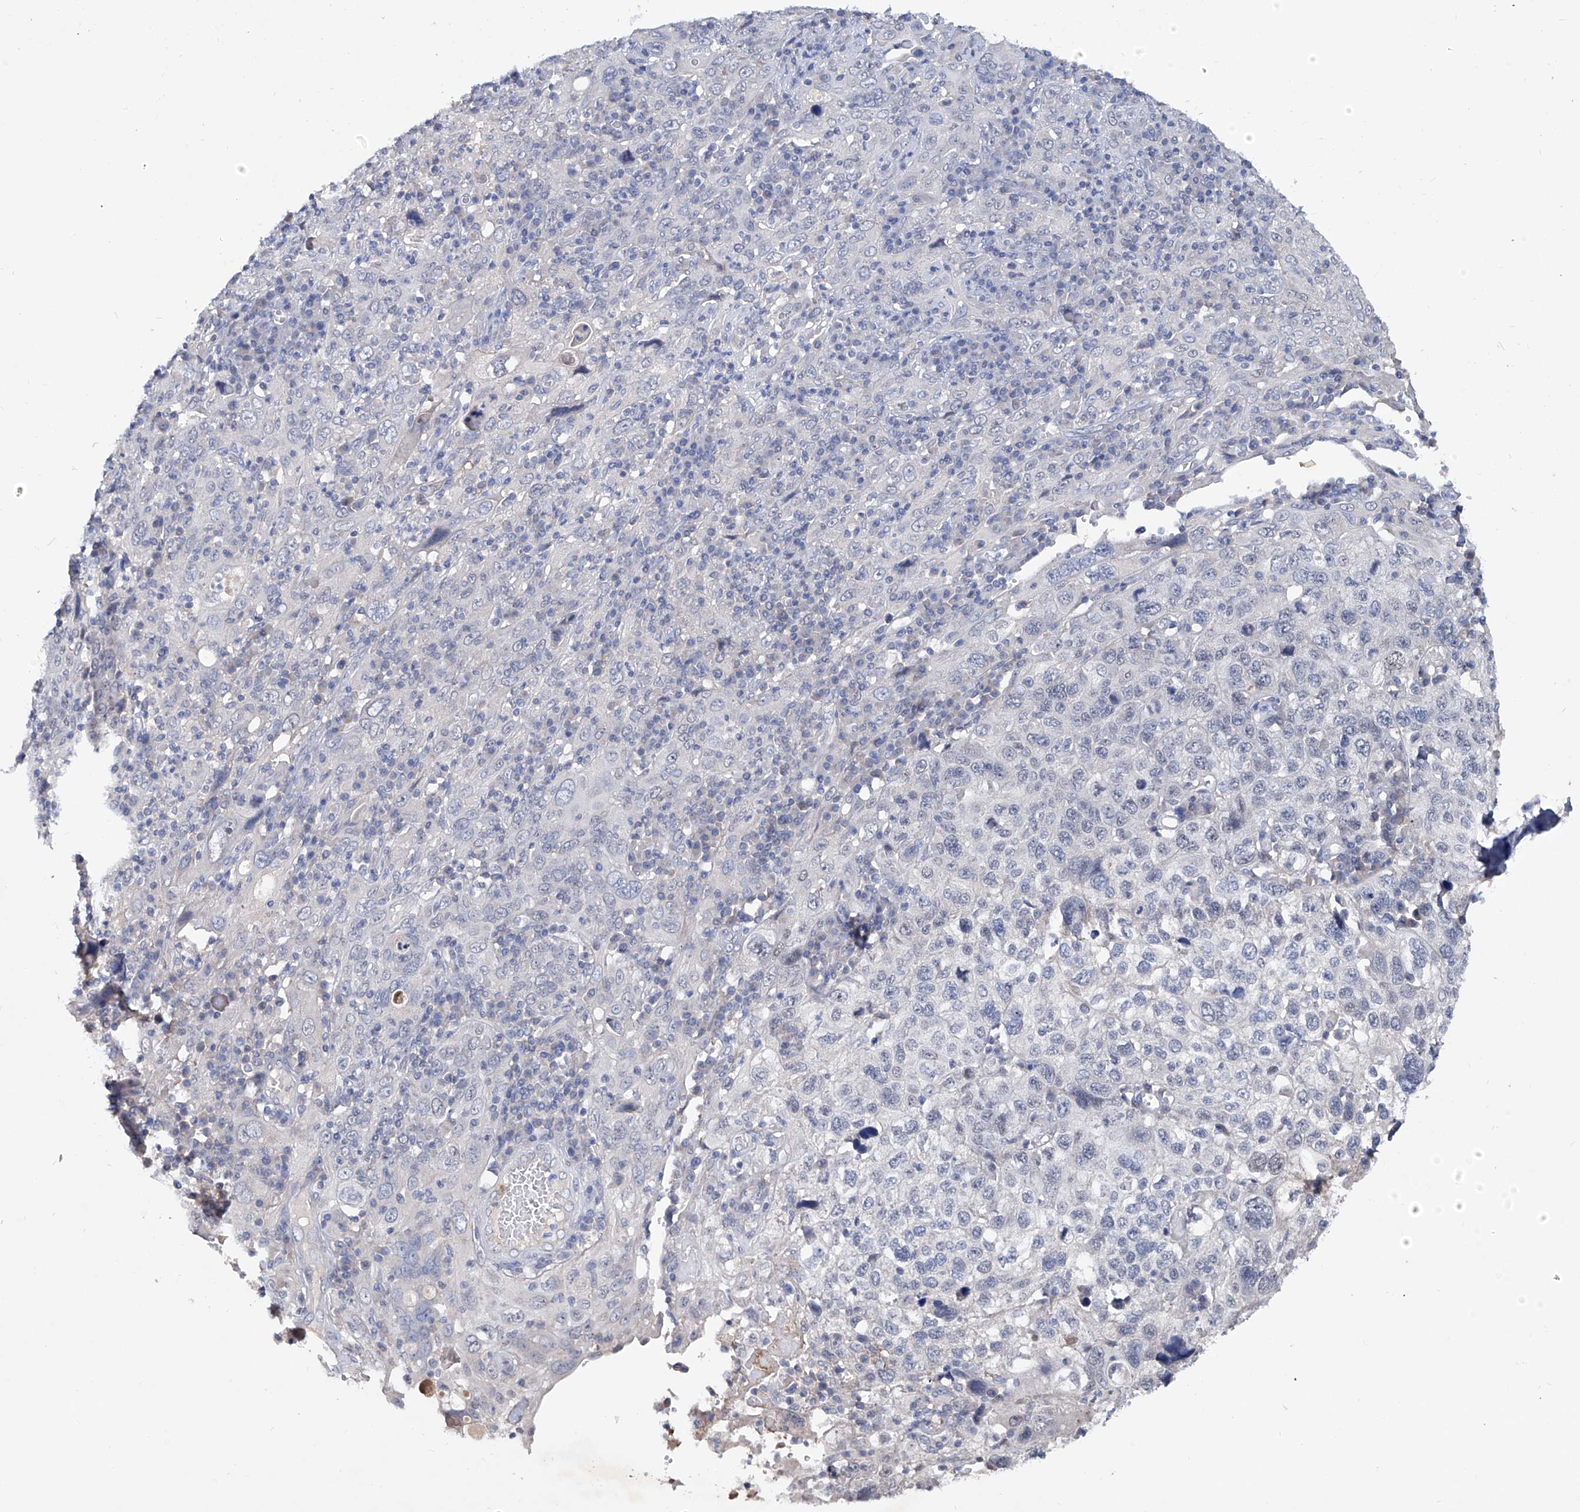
{"staining": {"intensity": "negative", "quantity": "none", "location": "none"}, "tissue": "cervical cancer", "cell_type": "Tumor cells", "image_type": "cancer", "snomed": [{"axis": "morphology", "description": "Squamous cell carcinoma, NOS"}, {"axis": "topography", "description": "Cervix"}], "caption": "Human cervical cancer stained for a protein using immunohistochemistry (IHC) exhibits no positivity in tumor cells.", "gene": "KLHL17", "patient": {"sex": "female", "age": 46}}